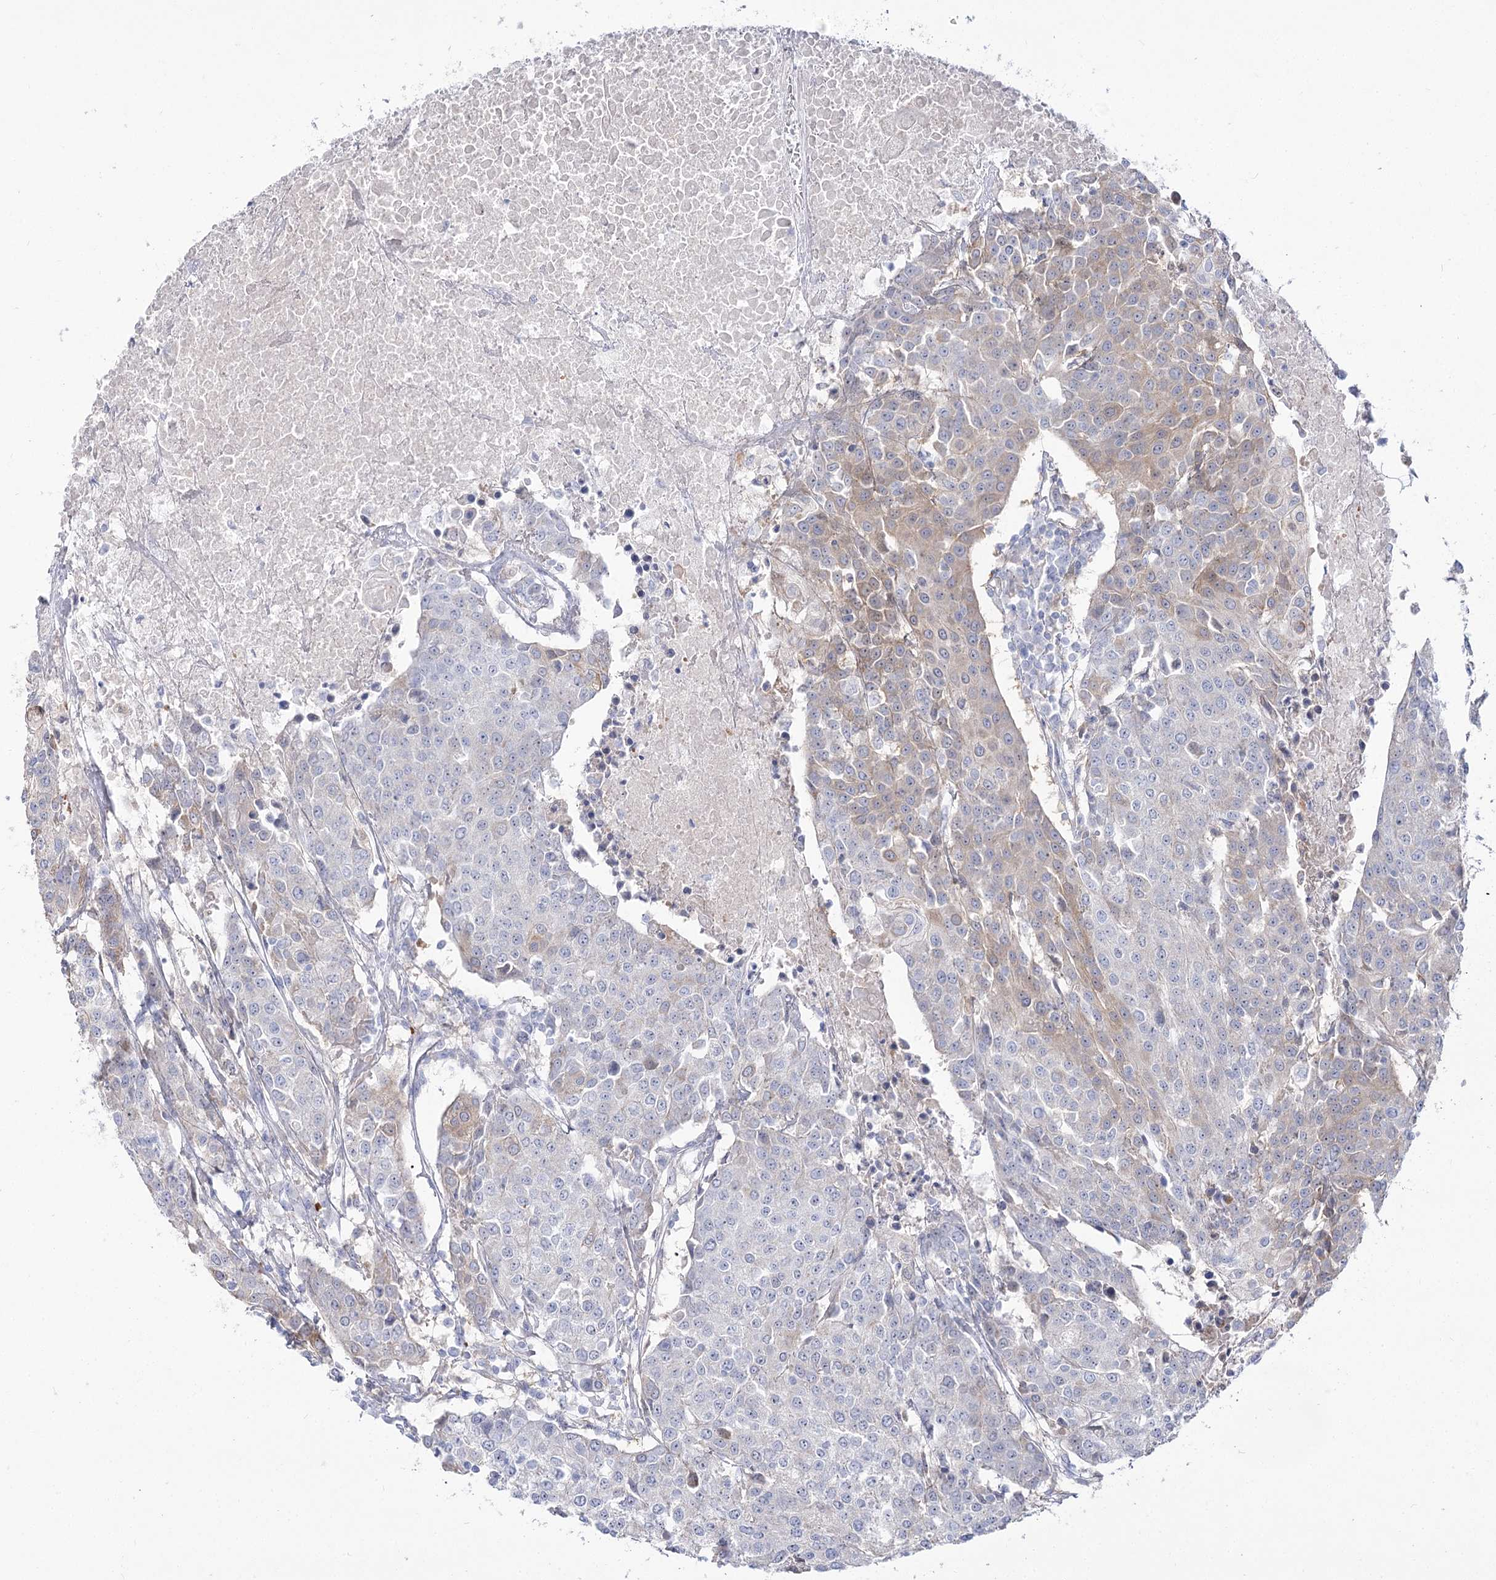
{"staining": {"intensity": "weak", "quantity": "25%-75%", "location": "cytoplasmic/membranous"}, "tissue": "urothelial cancer", "cell_type": "Tumor cells", "image_type": "cancer", "snomed": [{"axis": "morphology", "description": "Urothelial carcinoma, High grade"}, {"axis": "topography", "description": "Urinary bladder"}], "caption": "Protein staining shows weak cytoplasmic/membranous staining in approximately 25%-75% of tumor cells in urothelial cancer.", "gene": "SUOX", "patient": {"sex": "female", "age": 85}}